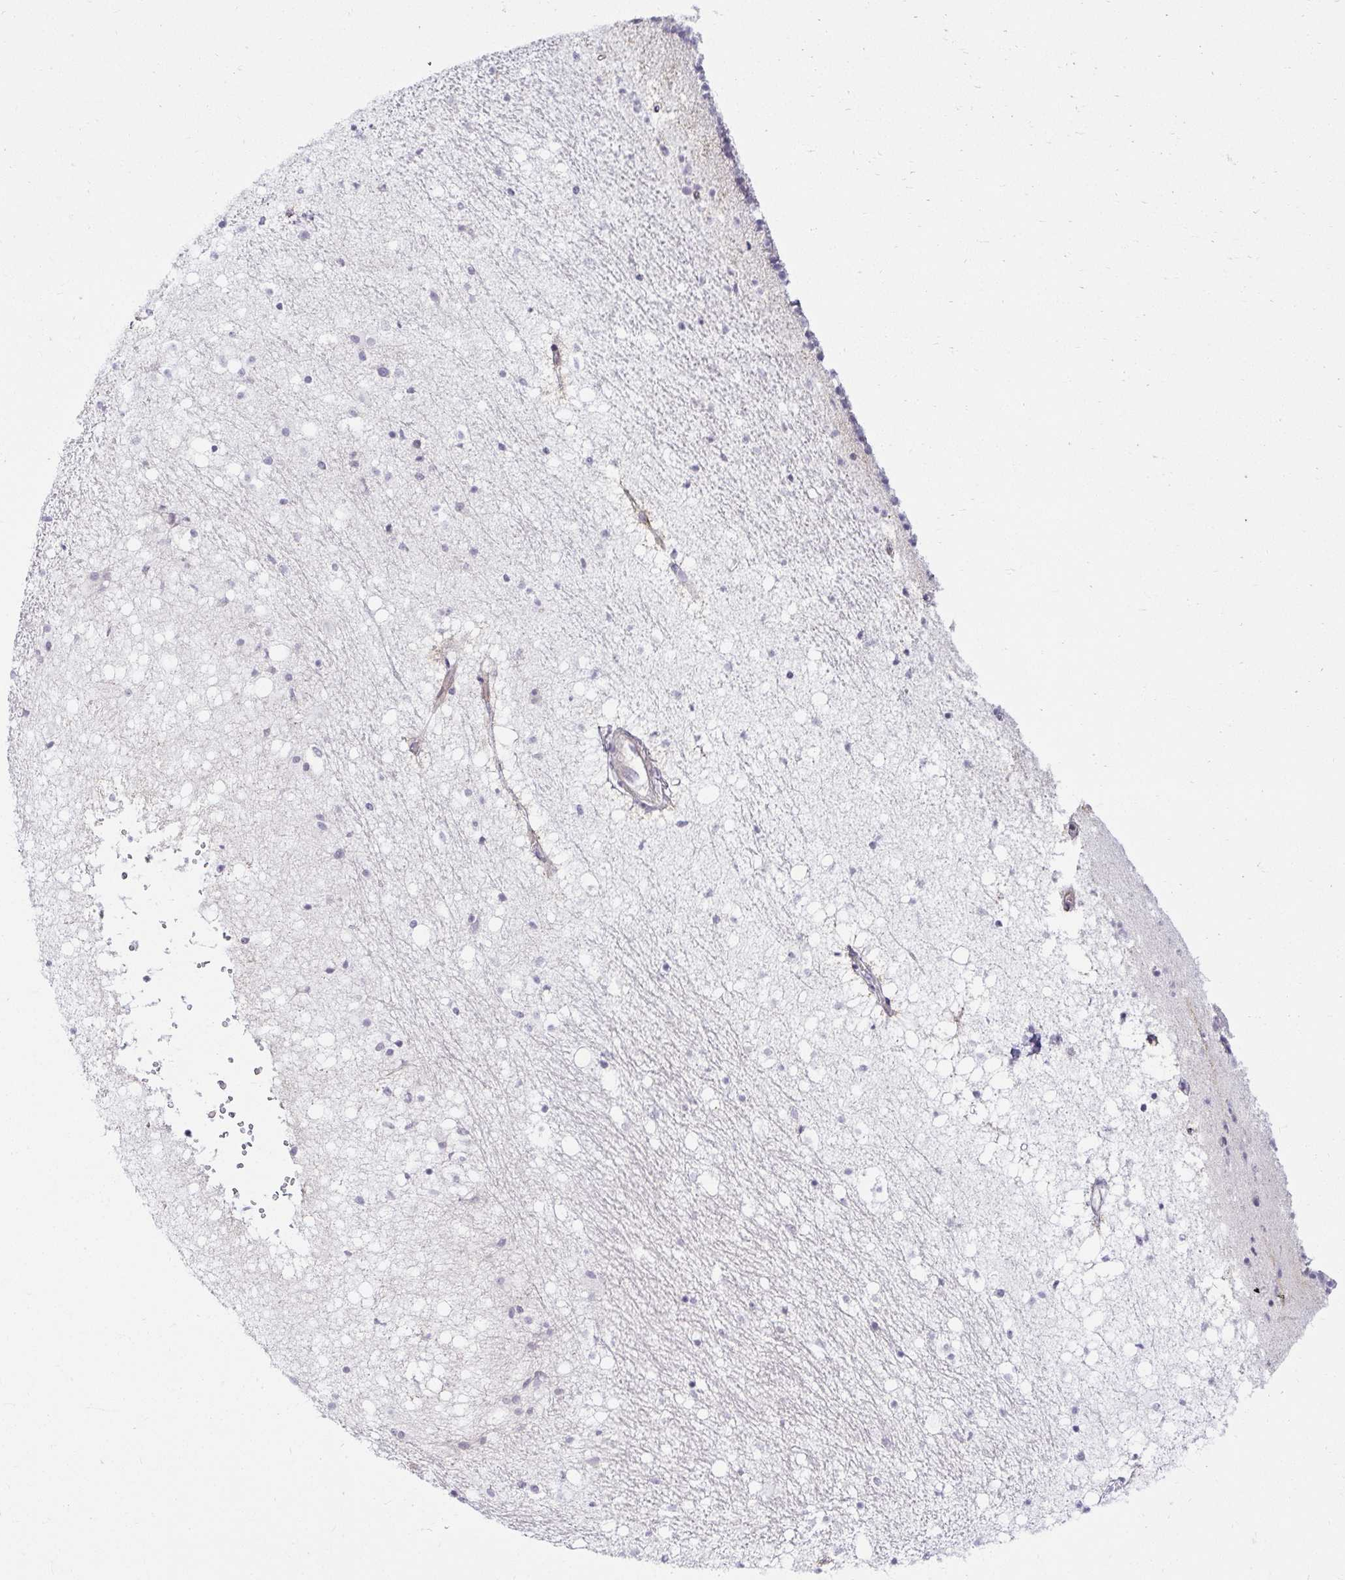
{"staining": {"intensity": "negative", "quantity": "none", "location": "none"}, "tissue": "caudate", "cell_type": "Glial cells", "image_type": "normal", "snomed": [{"axis": "morphology", "description": "Normal tissue, NOS"}, {"axis": "topography", "description": "Lateral ventricle wall"}], "caption": "A high-resolution photomicrograph shows immunohistochemistry (IHC) staining of normal caudate, which displays no significant expression in glial cells.", "gene": "ACAN", "patient": {"sex": "male", "age": 37}}